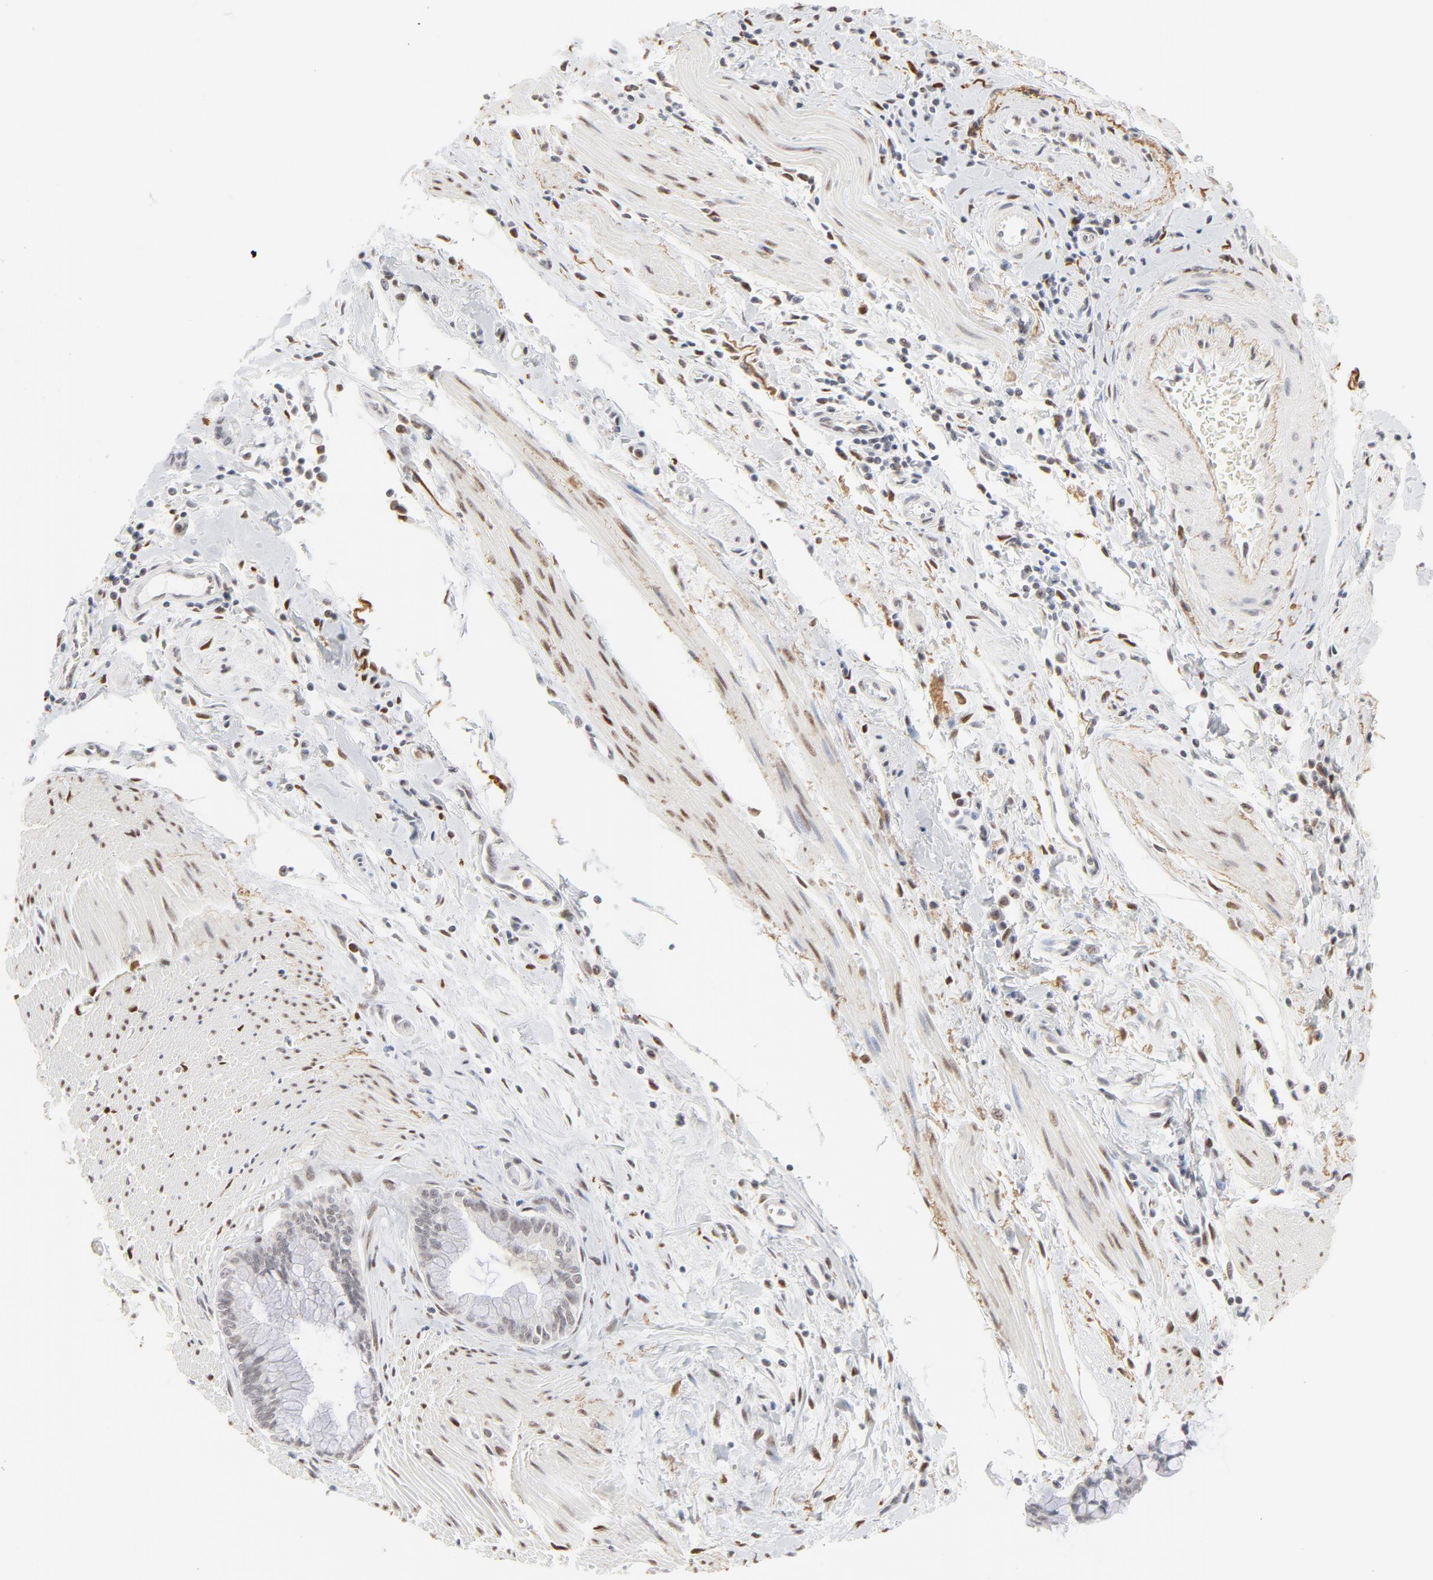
{"staining": {"intensity": "weak", "quantity": "<25%", "location": "nuclear"}, "tissue": "pancreatic cancer", "cell_type": "Tumor cells", "image_type": "cancer", "snomed": [{"axis": "morphology", "description": "Adenocarcinoma, NOS"}, {"axis": "topography", "description": "Pancreas"}], "caption": "An image of pancreatic adenocarcinoma stained for a protein demonstrates no brown staining in tumor cells. The staining is performed using DAB brown chromogen with nuclei counter-stained in using hematoxylin.", "gene": "PBX1", "patient": {"sex": "male", "age": 59}}